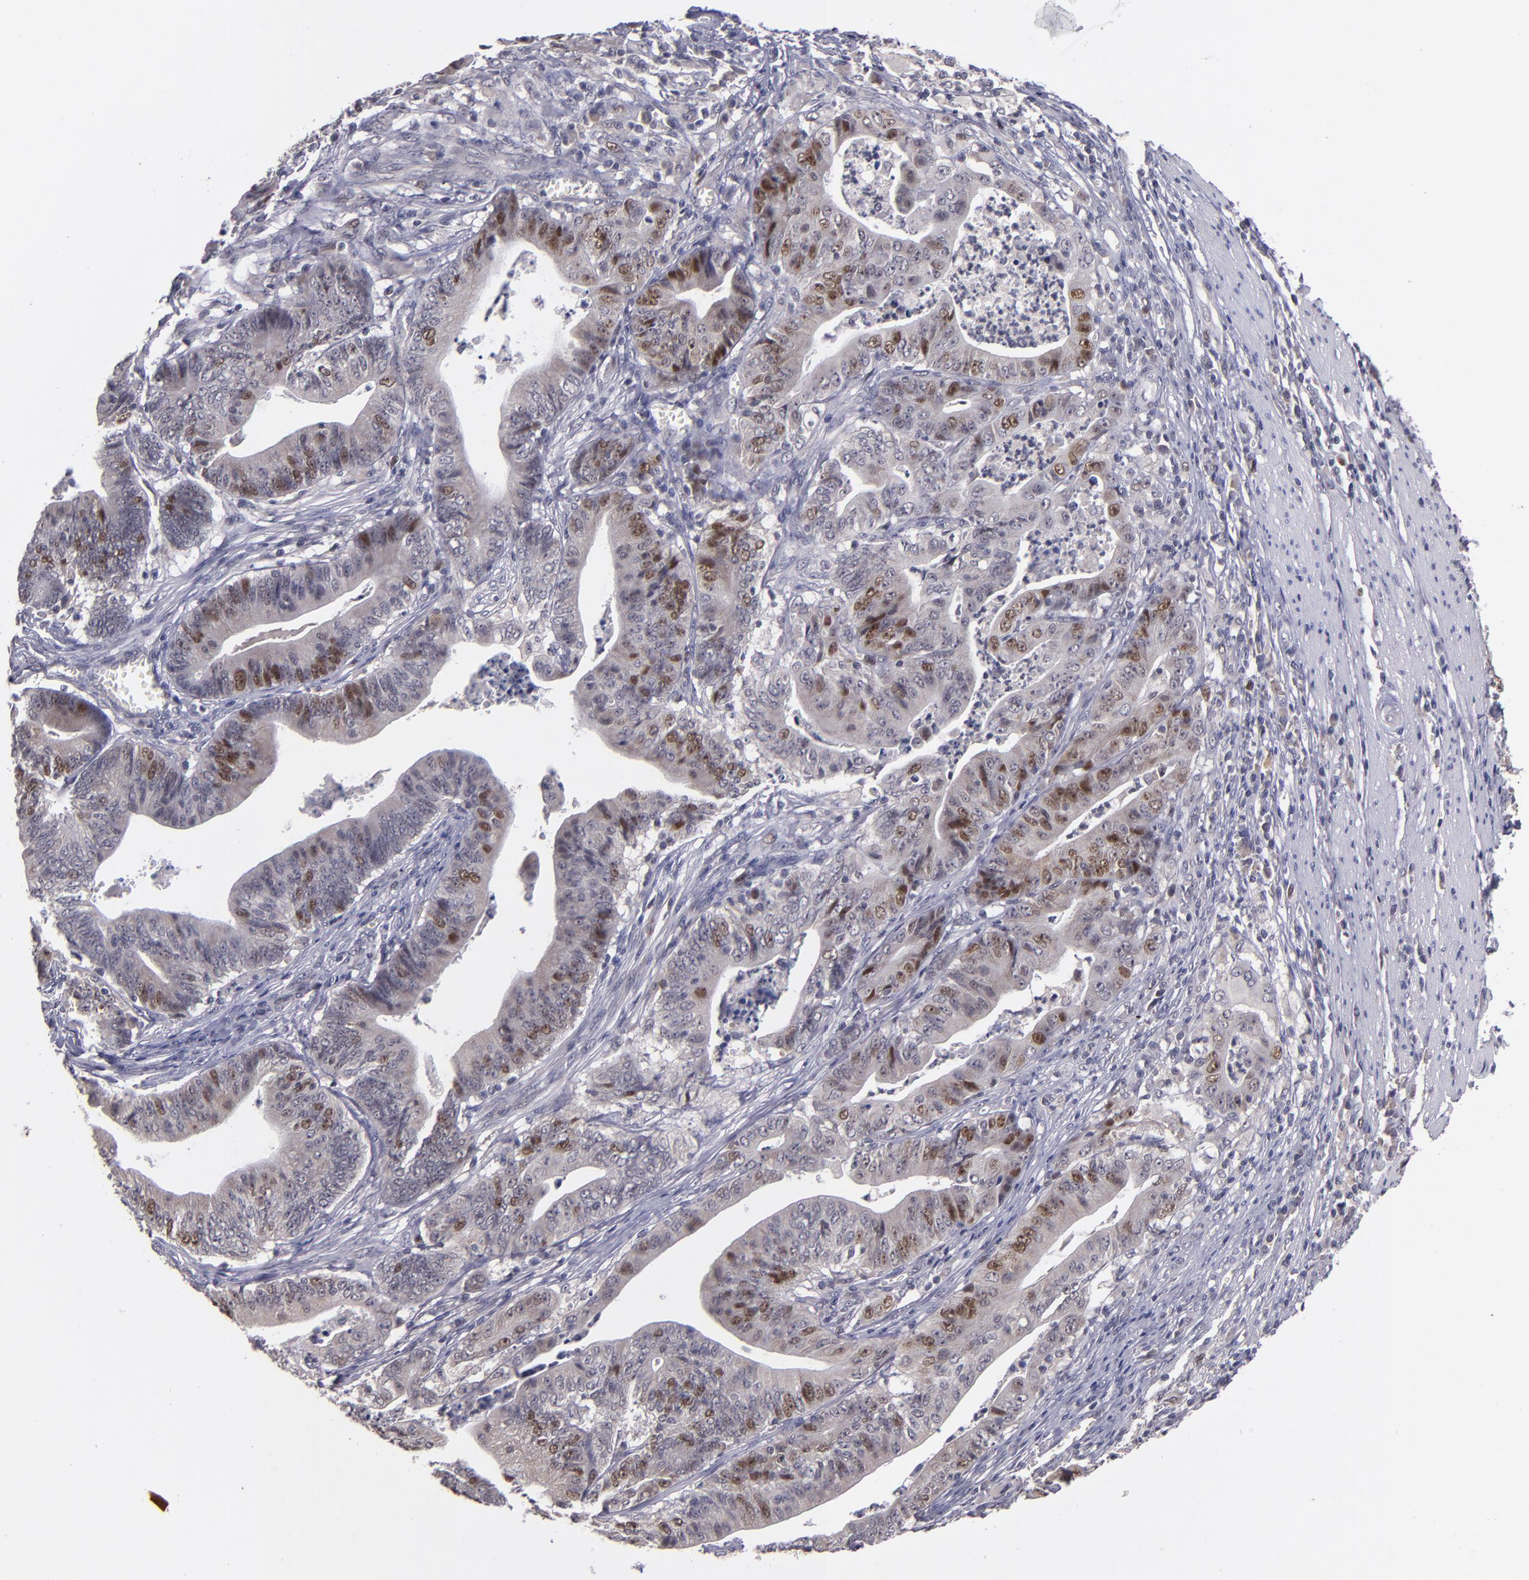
{"staining": {"intensity": "moderate", "quantity": "25%-75%", "location": "nuclear"}, "tissue": "stomach cancer", "cell_type": "Tumor cells", "image_type": "cancer", "snomed": [{"axis": "morphology", "description": "Adenocarcinoma, NOS"}, {"axis": "topography", "description": "Stomach, lower"}], "caption": "A brown stain highlights moderate nuclear positivity of a protein in stomach cancer tumor cells.", "gene": "CDC7", "patient": {"sex": "female", "age": 86}}